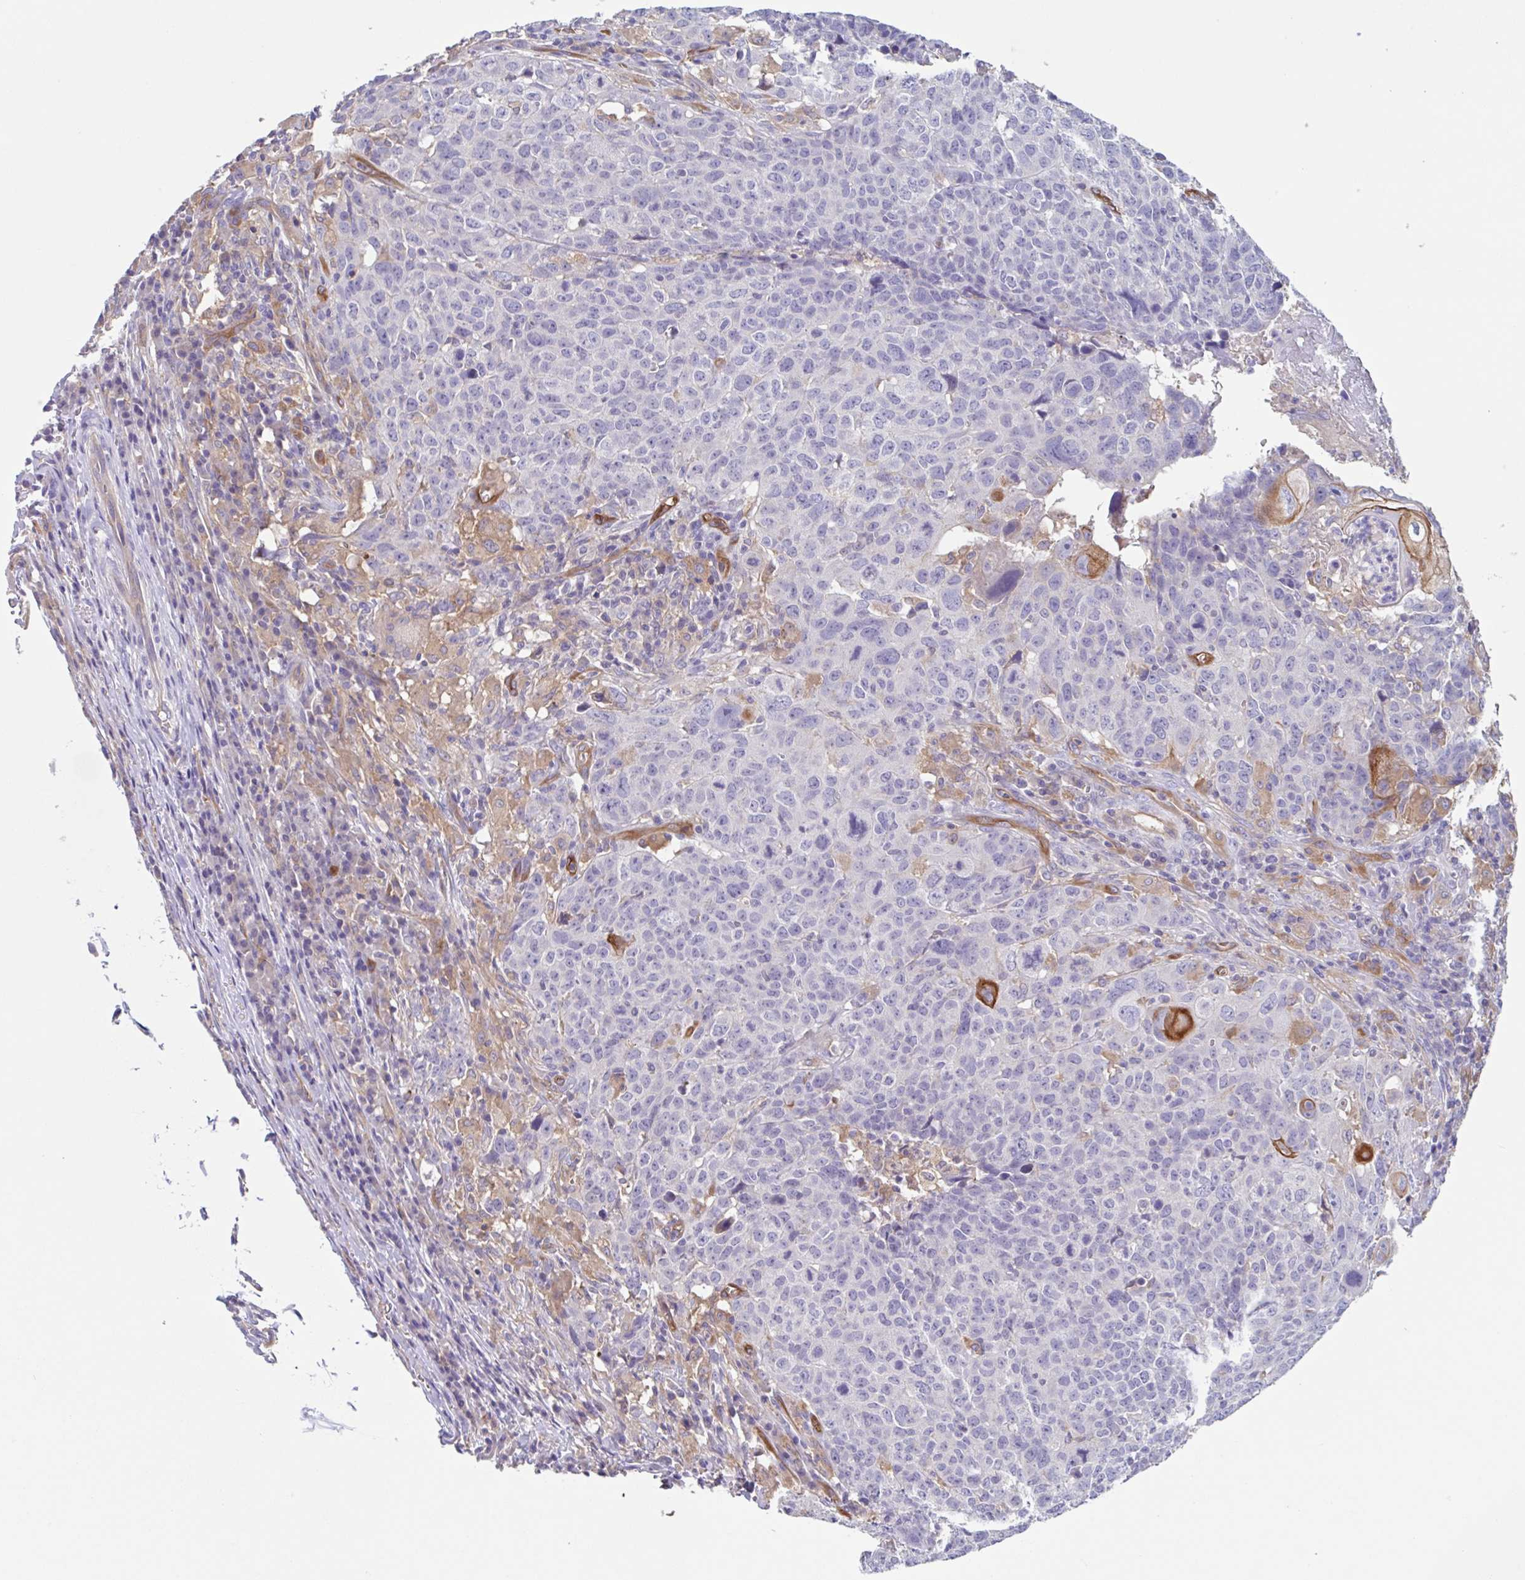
{"staining": {"intensity": "strong", "quantity": "<25%", "location": "cytoplasmic/membranous"}, "tissue": "head and neck cancer", "cell_type": "Tumor cells", "image_type": "cancer", "snomed": [{"axis": "morphology", "description": "Normal tissue, NOS"}, {"axis": "morphology", "description": "Squamous cell carcinoma, NOS"}, {"axis": "topography", "description": "Skeletal muscle"}, {"axis": "topography", "description": "Vascular tissue"}, {"axis": "topography", "description": "Peripheral nerve tissue"}, {"axis": "topography", "description": "Head-Neck"}], "caption": "Human head and neck squamous cell carcinoma stained for a protein (brown) displays strong cytoplasmic/membranous positive staining in approximately <25% of tumor cells.", "gene": "EHD4", "patient": {"sex": "male", "age": 66}}